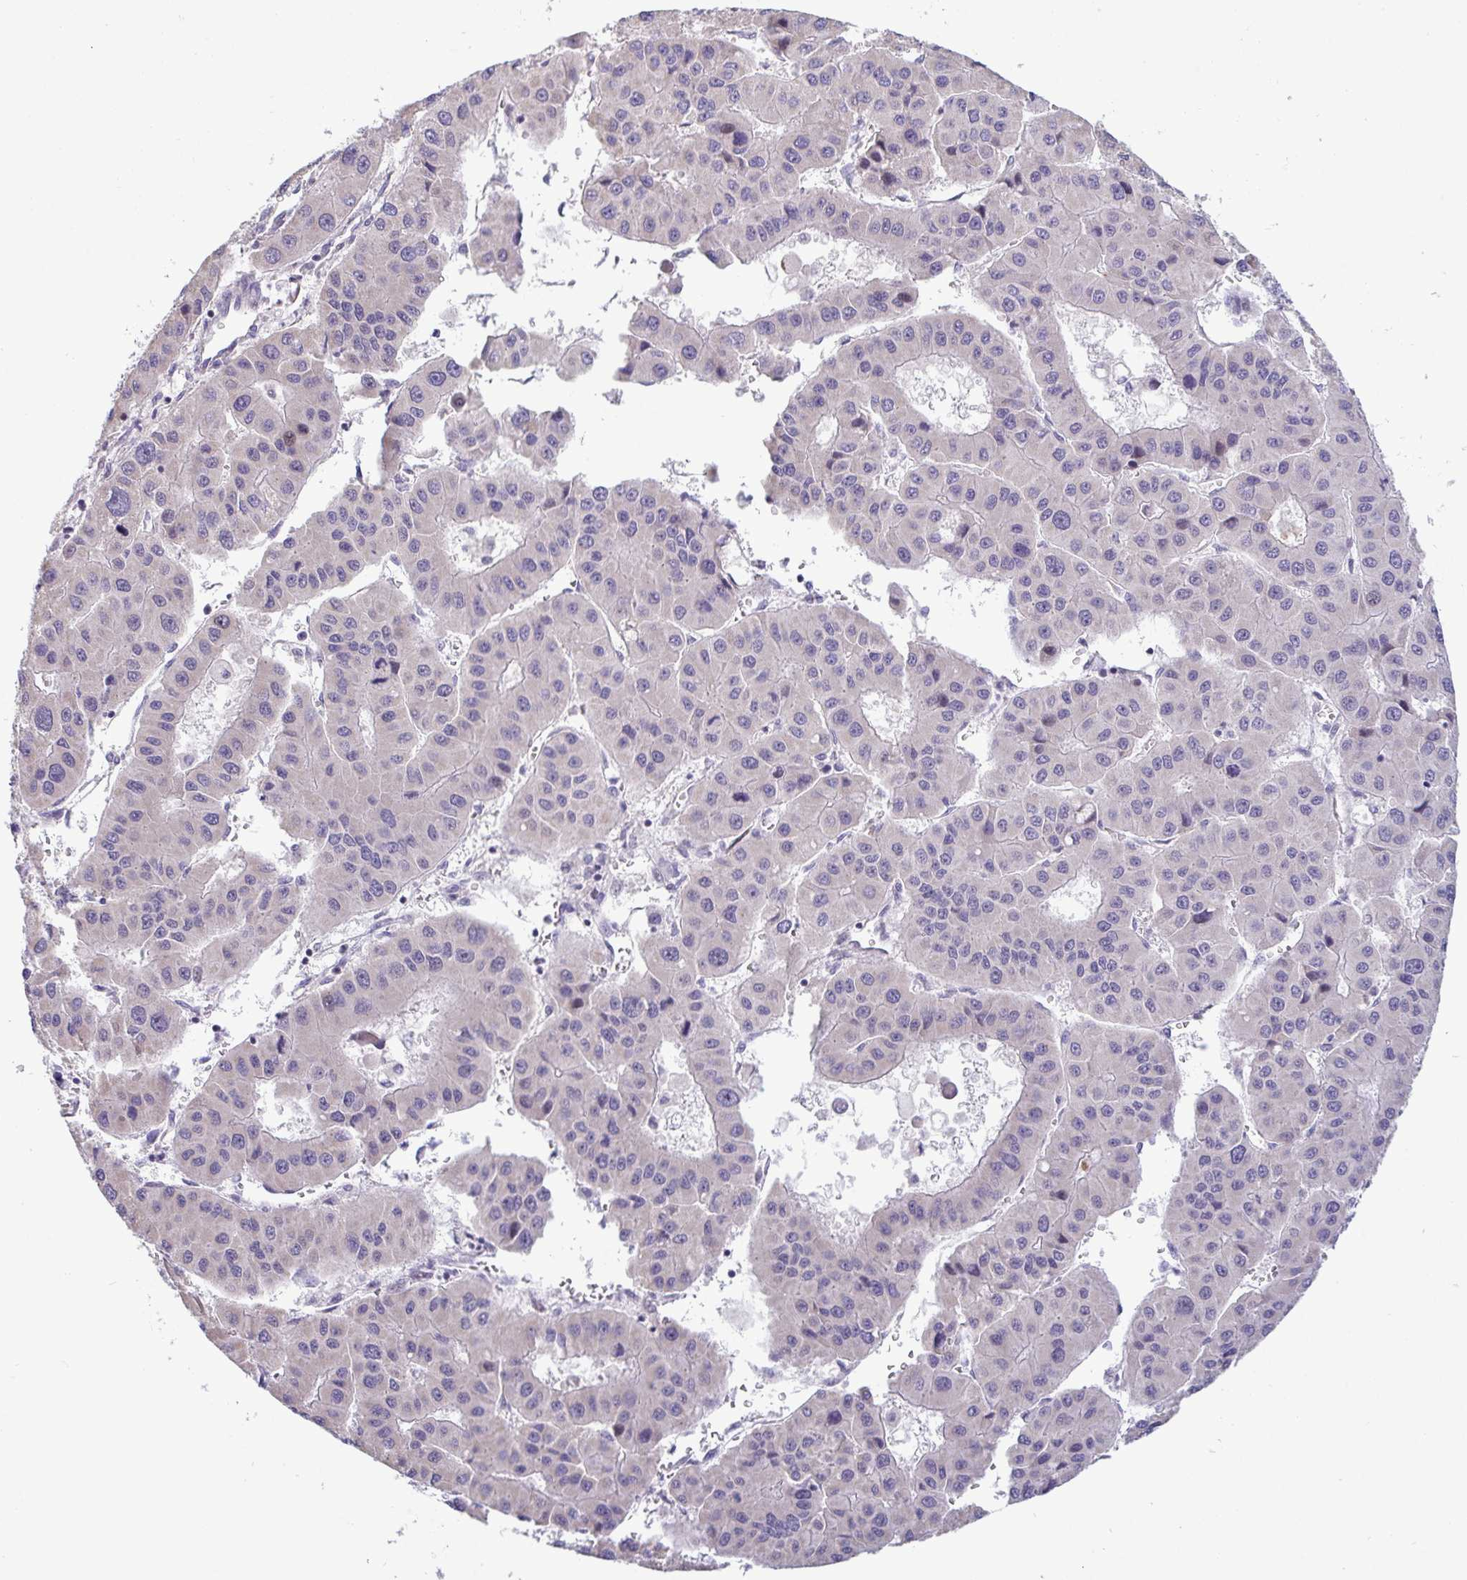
{"staining": {"intensity": "negative", "quantity": "none", "location": "none"}, "tissue": "liver cancer", "cell_type": "Tumor cells", "image_type": "cancer", "snomed": [{"axis": "morphology", "description": "Carcinoma, Hepatocellular, NOS"}, {"axis": "topography", "description": "Liver"}], "caption": "This is an immunohistochemistry photomicrograph of liver hepatocellular carcinoma. There is no staining in tumor cells.", "gene": "IL37", "patient": {"sex": "male", "age": 73}}